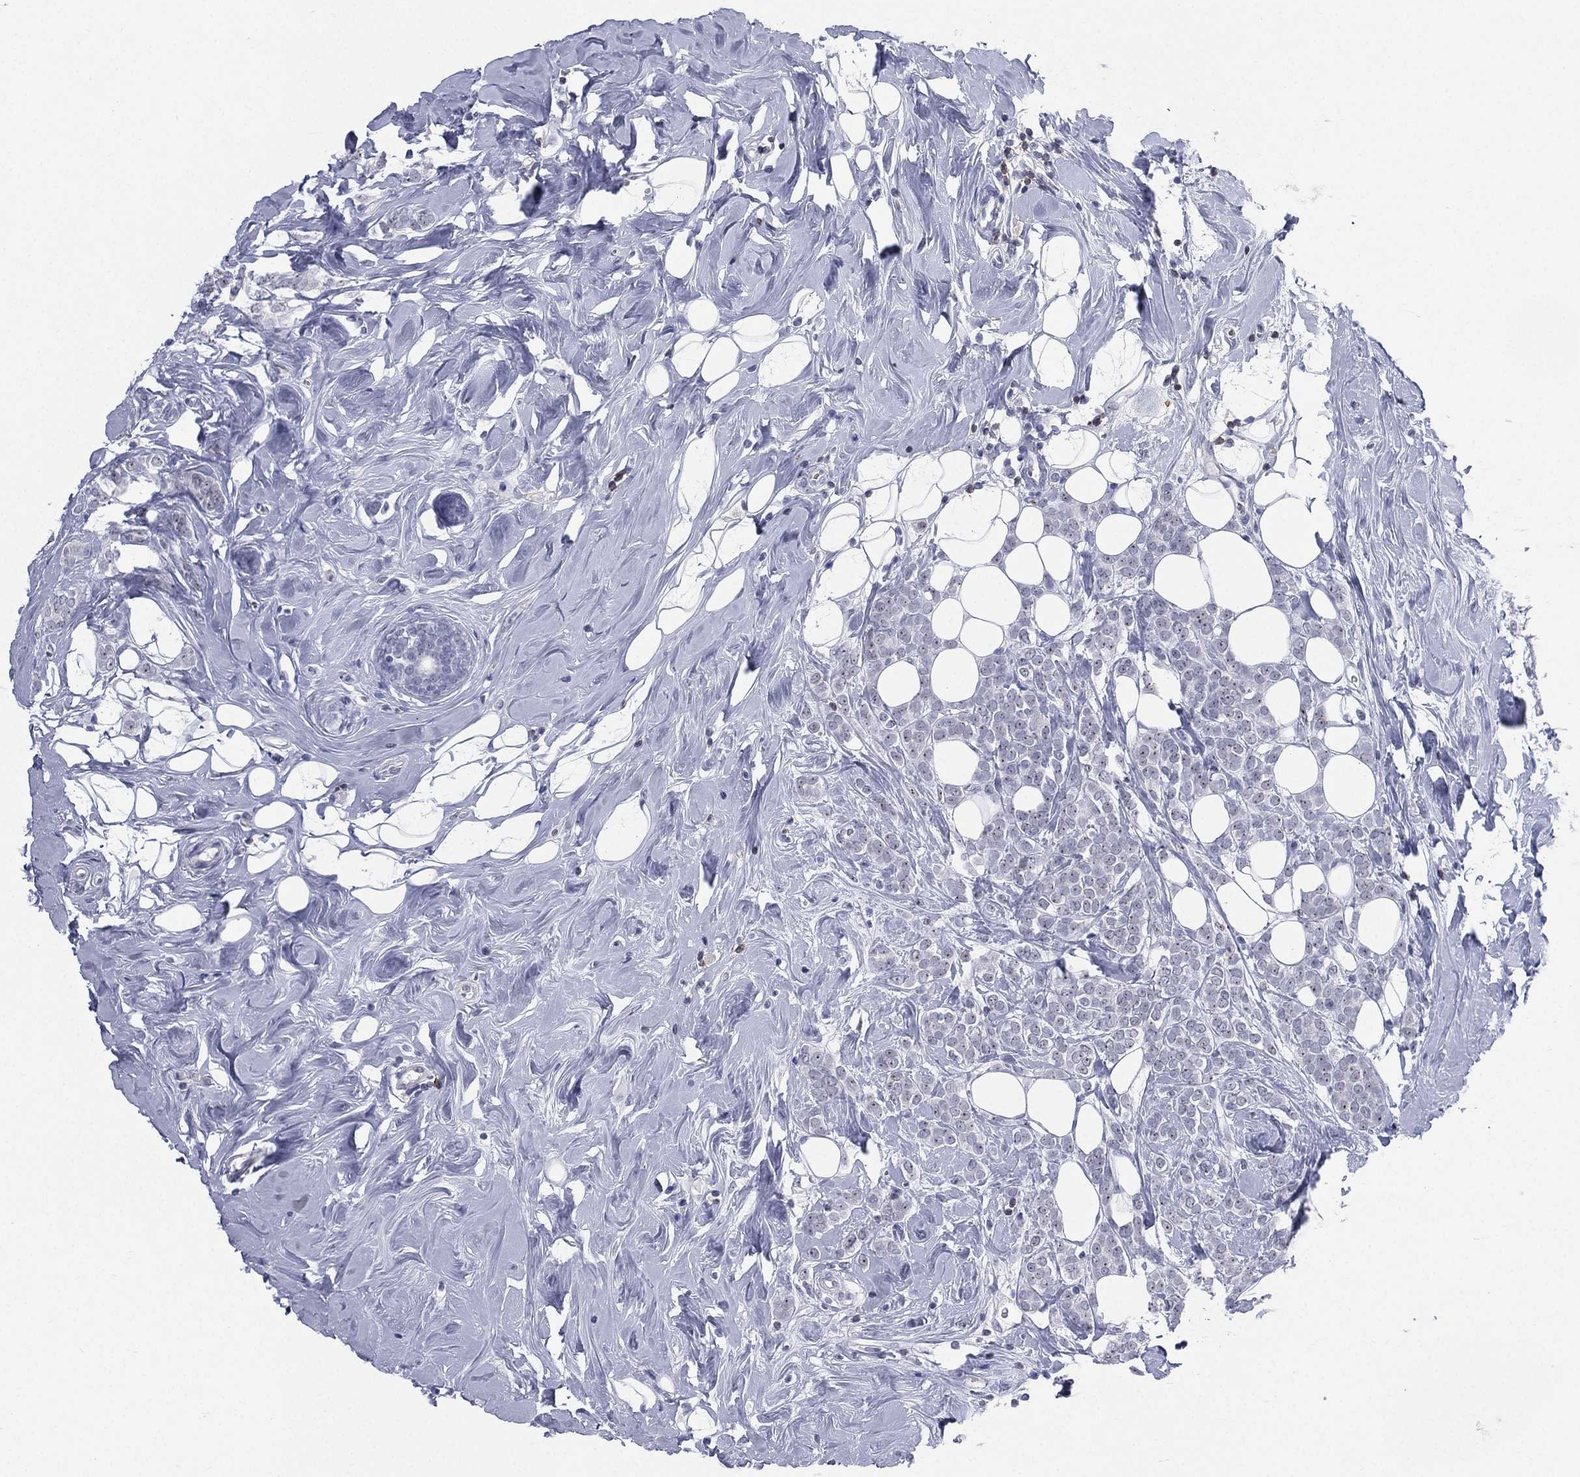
{"staining": {"intensity": "weak", "quantity": "25%-75%", "location": "nuclear"}, "tissue": "breast cancer", "cell_type": "Tumor cells", "image_type": "cancer", "snomed": [{"axis": "morphology", "description": "Lobular carcinoma"}, {"axis": "topography", "description": "Breast"}], "caption": "Breast lobular carcinoma was stained to show a protein in brown. There is low levels of weak nuclear staining in approximately 25%-75% of tumor cells. (IHC, brightfield microscopy, high magnification).", "gene": "CD22", "patient": {"sex": "female", "age": 49}}